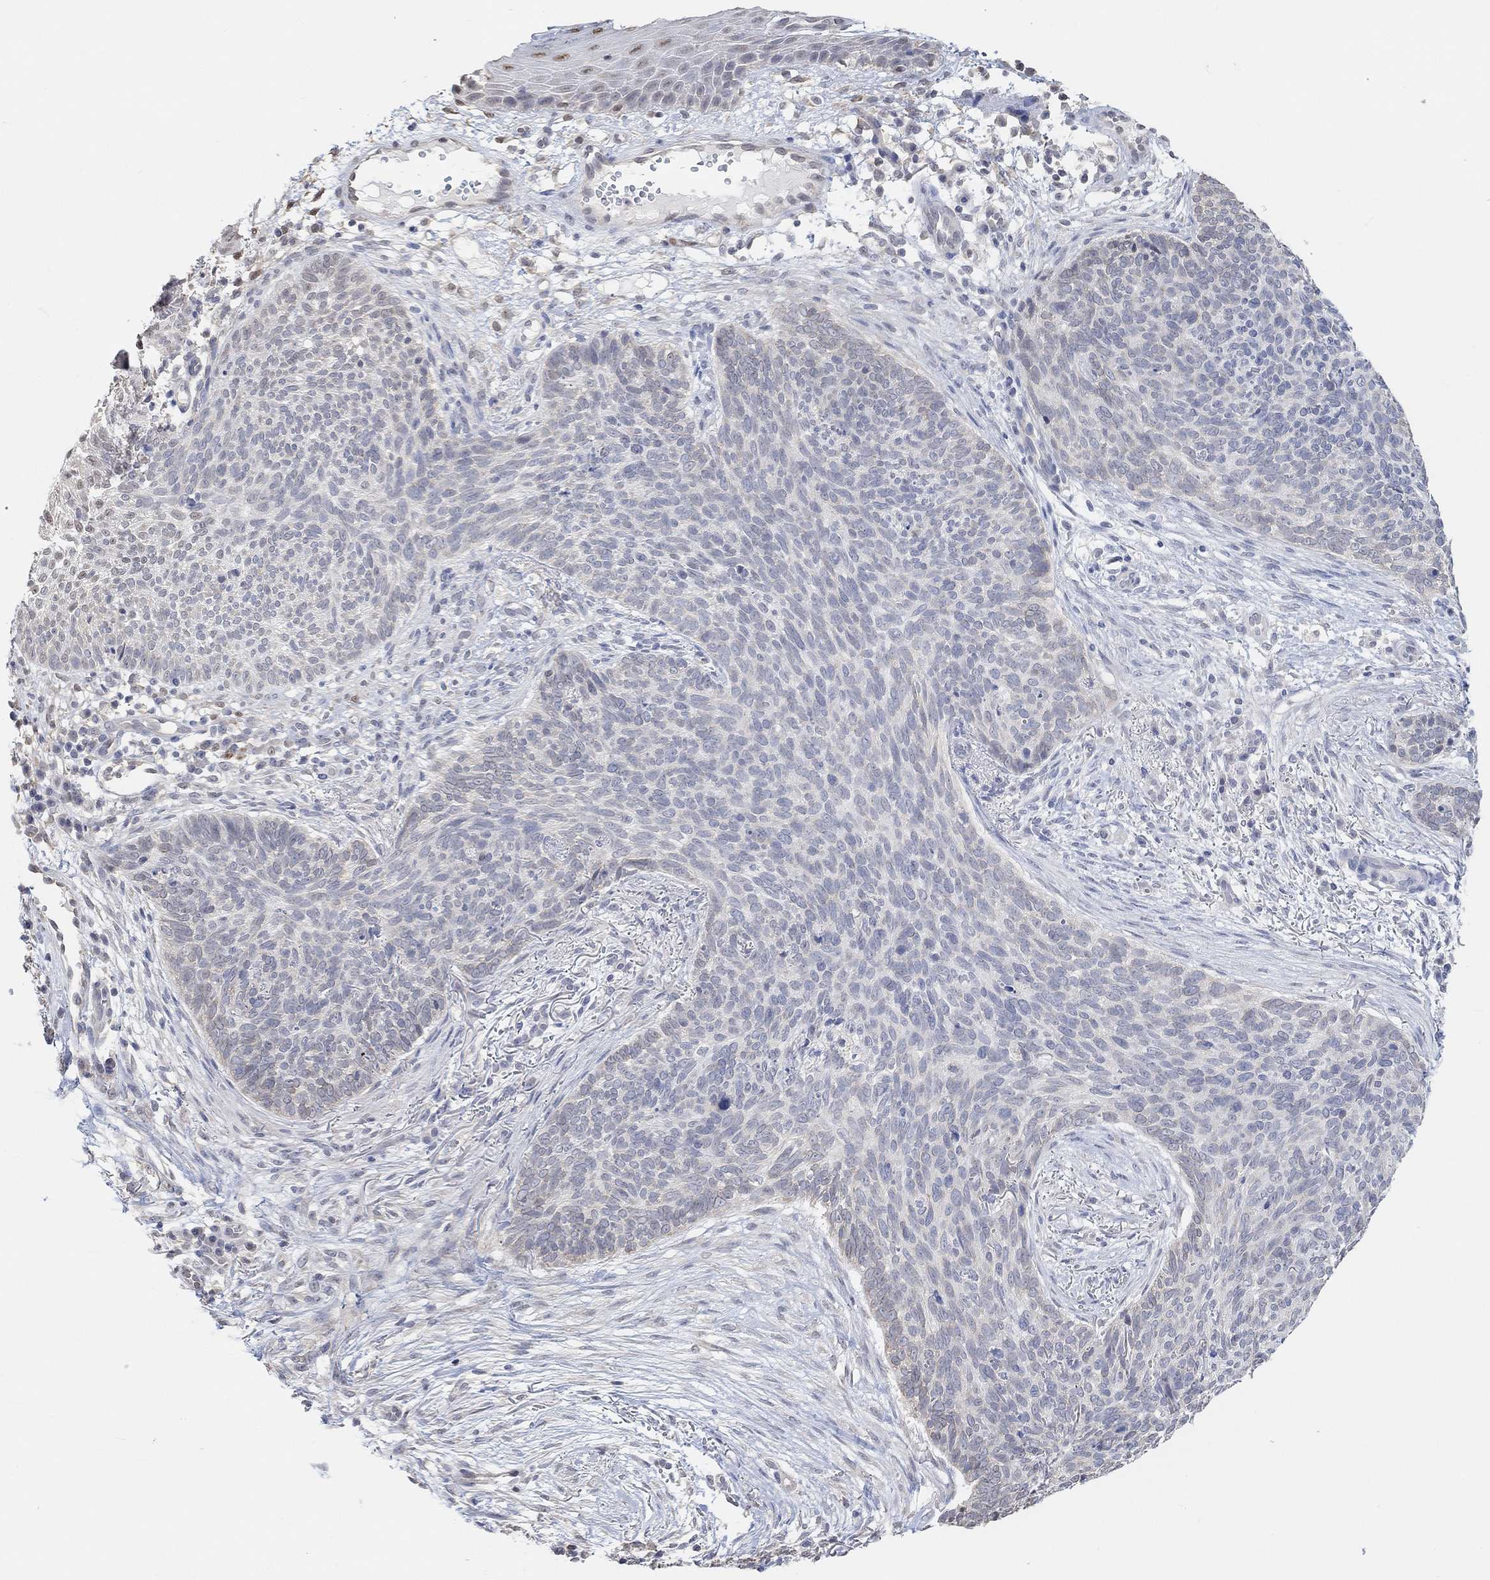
{"staining": {"intensity": "negative", "quantity": "none", "location": "none"}, "tissue": "skin cancer", "cell_type": "Tumor cells", "image_type": "cancer", "snomed": [{"axis": "morphology", "description": "Basal cell carcinoma"}, {"axis": "topography", "description": "Skin"}], "caption": "Tumor cells show no significant protein expression in skin basal cell carcinoma.", "gene": "MUC1", "patient": {"sex": "male", "age": 64}}